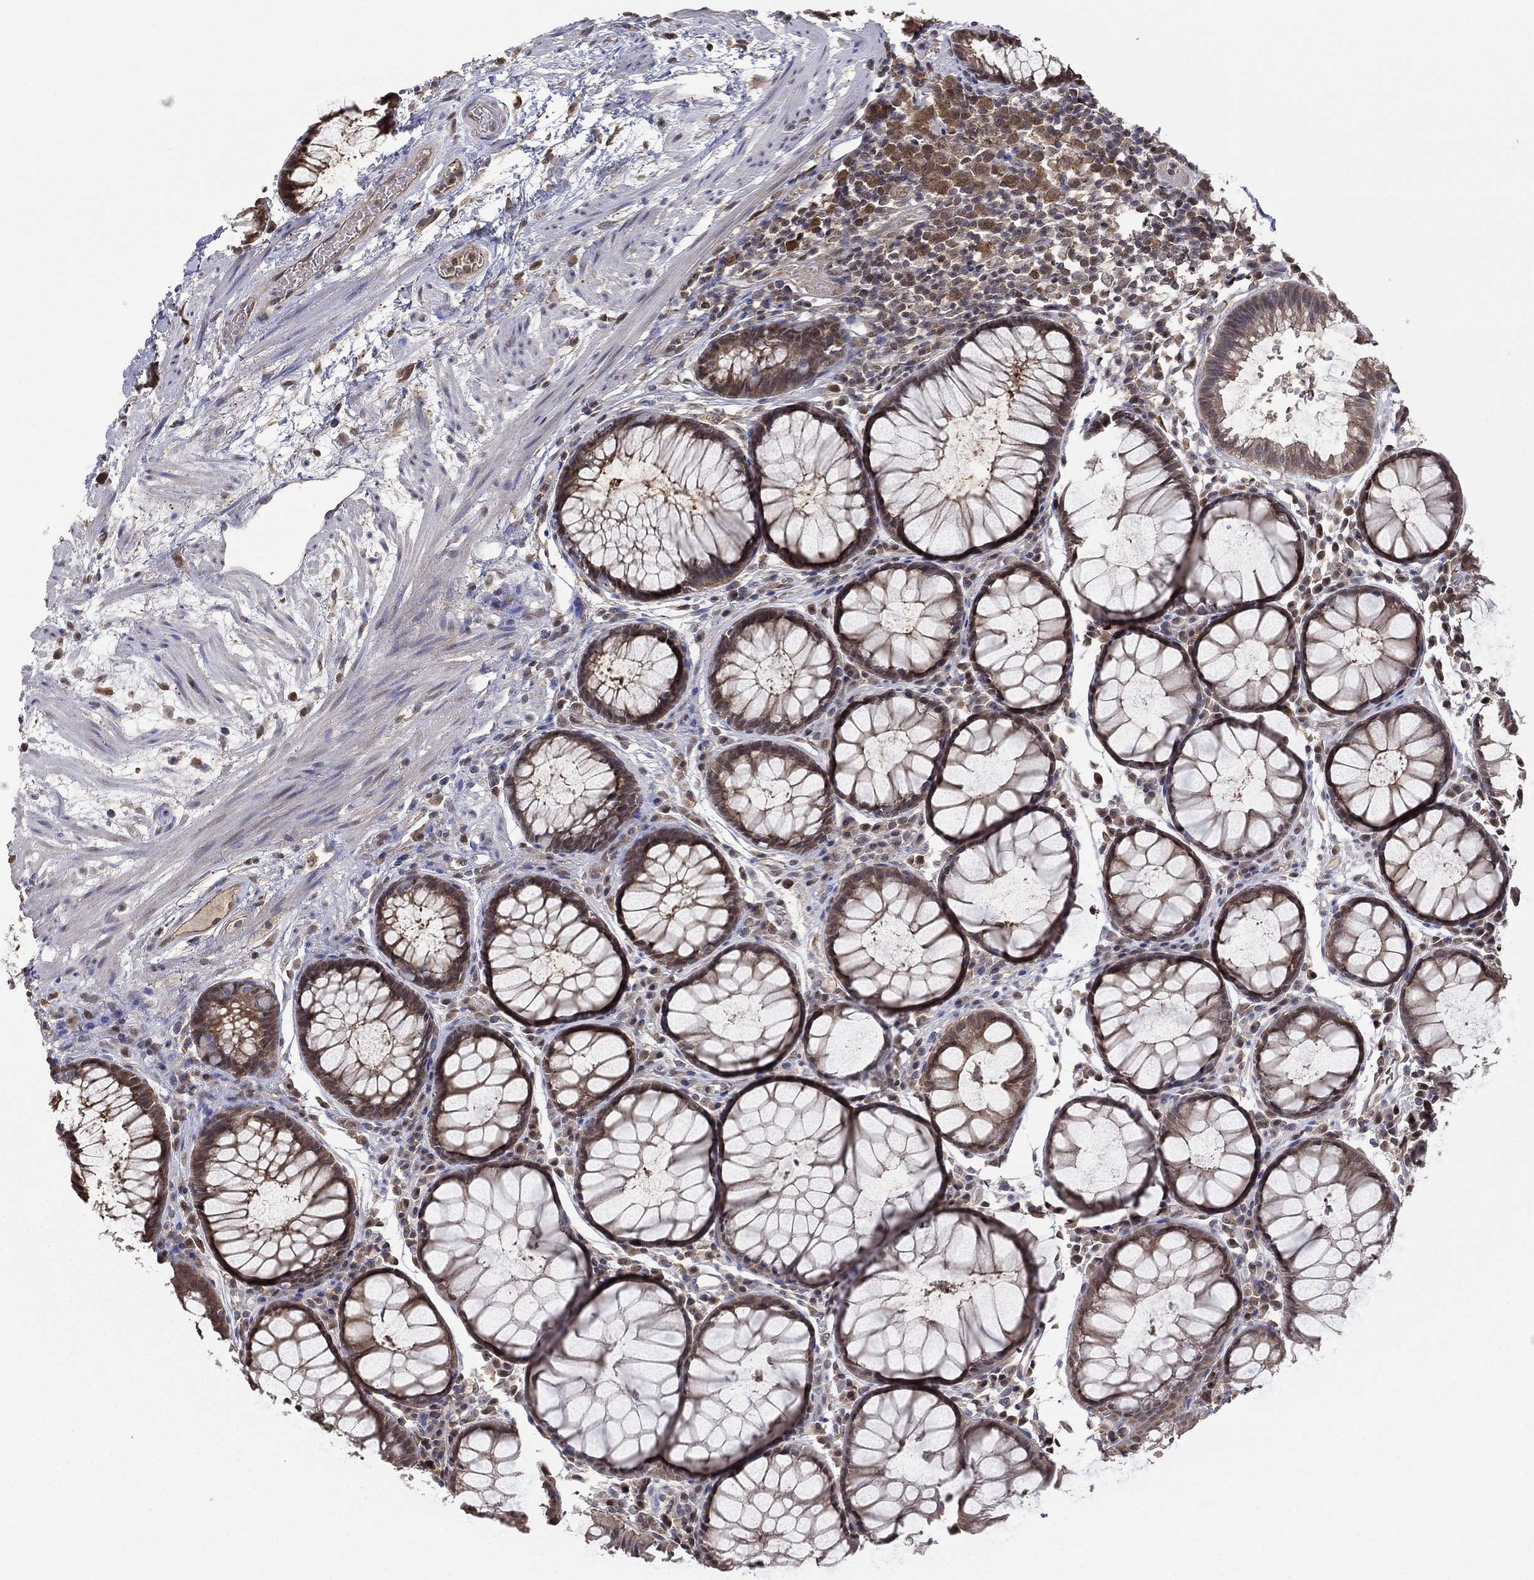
{"staining": {"intensity": "moderate", "quantity": "25%-75%", "location": "cytoplasmic/membranous"}, "tissue": "rectum", "cell_type": "Glandular cells", "image_type": "normal", "snomed": [{"axis": "morphology", "description": "Normal tissue, NOS"}, {"axis": "topography", "description": "Rectum"}], "caption": "The histopathology image exhibits a brown stain indicating the presence of a protein in the cytoplasmic/membranous of glandular cells in rectum.", "gene": "RNF114", "patient": {"sex": "female", "age": 68}}